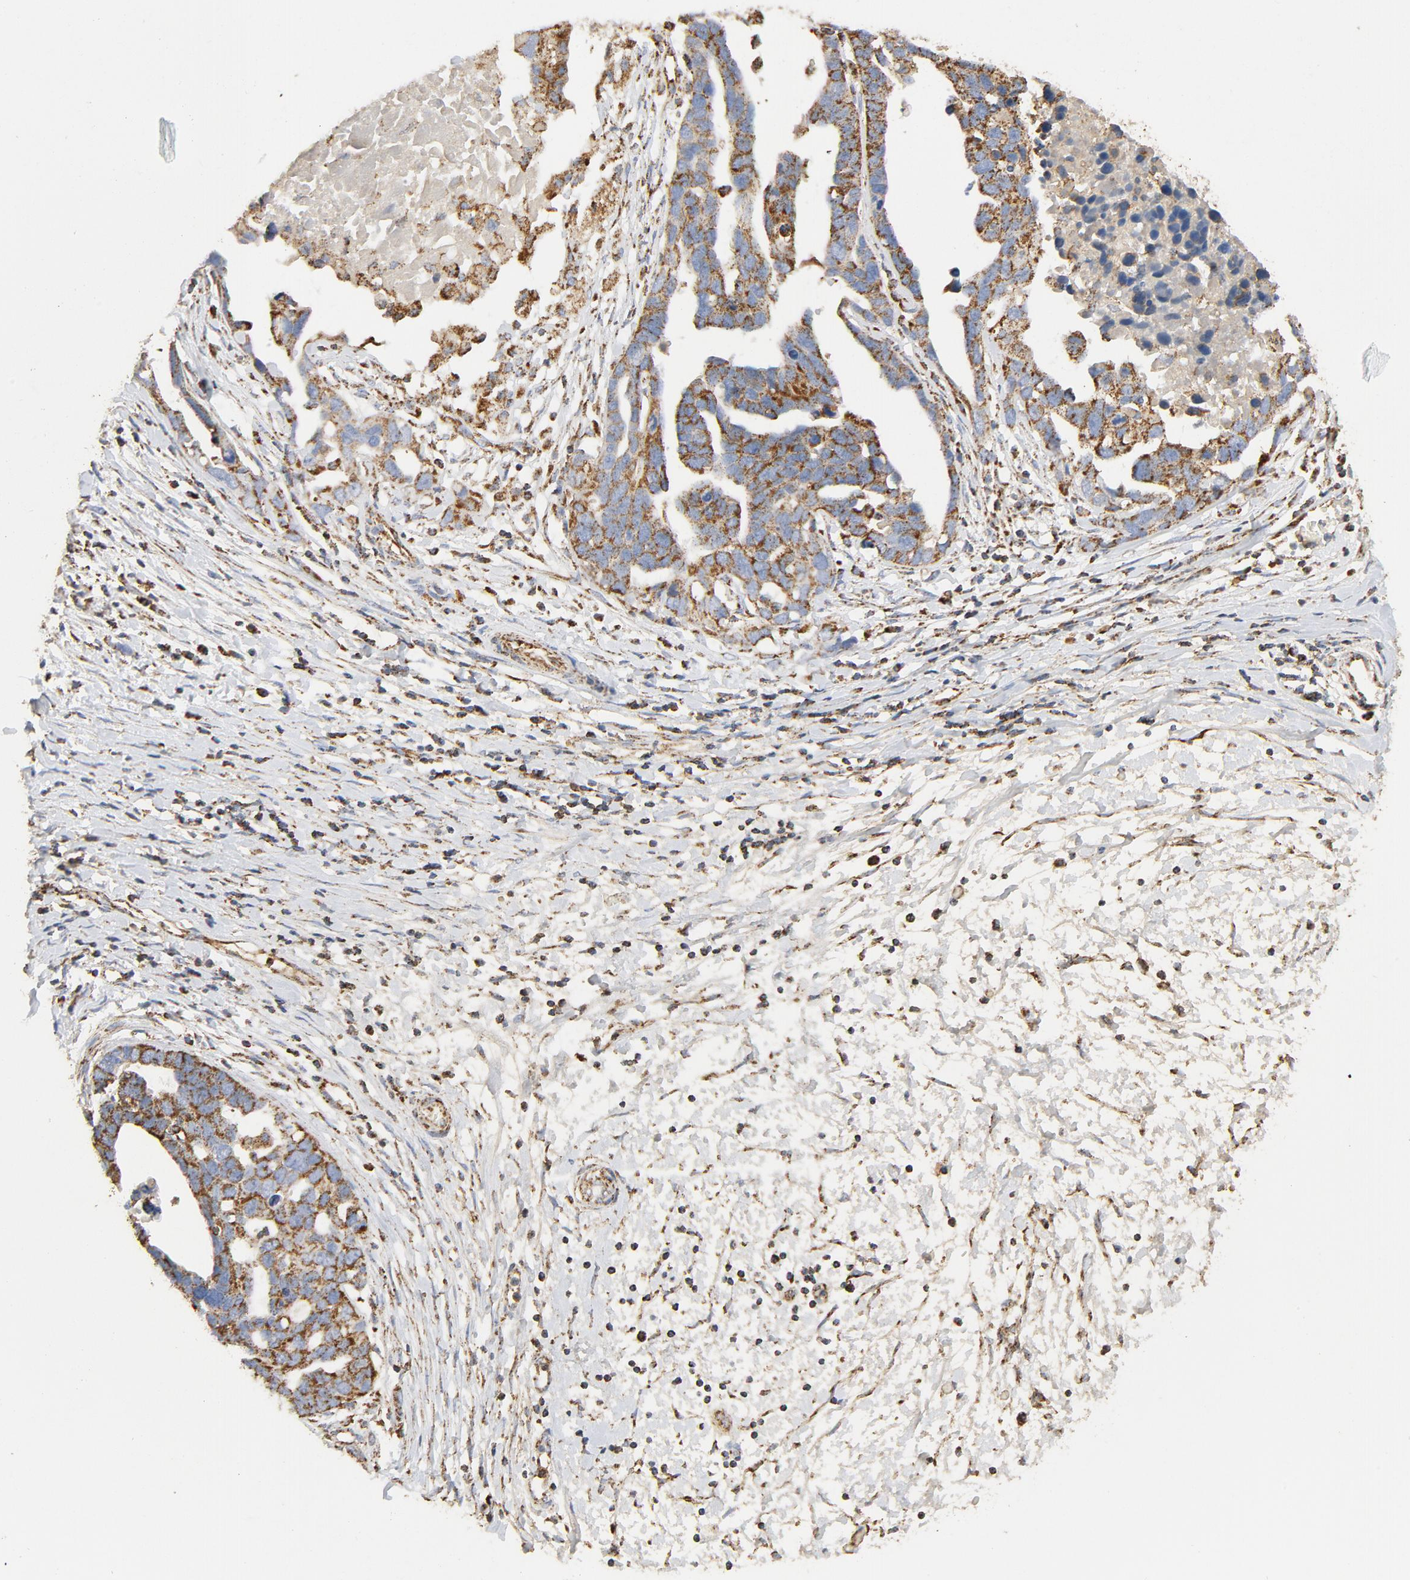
{"staining": {"intensity": "moderate", "quantity": ">75%", "location": "cytoplasmic/membranous"}, "tissue": "ovarian cancer", "cell_type": "Tumor cells", "image_type": "cancer", "snomed": [{"axis": "morphology", "description": "Cystadenocarcinoma, serous, NOS"}, {"axis": "topography", "description": "Ovary"}], "caption": "Ovarian cancer (serous cystadenocarcinoma) stained with a protein marker exhibits moderate staining in tumor cells.", "gene": "PCNX4", "patient": {"sex": "female", "age": 54}}